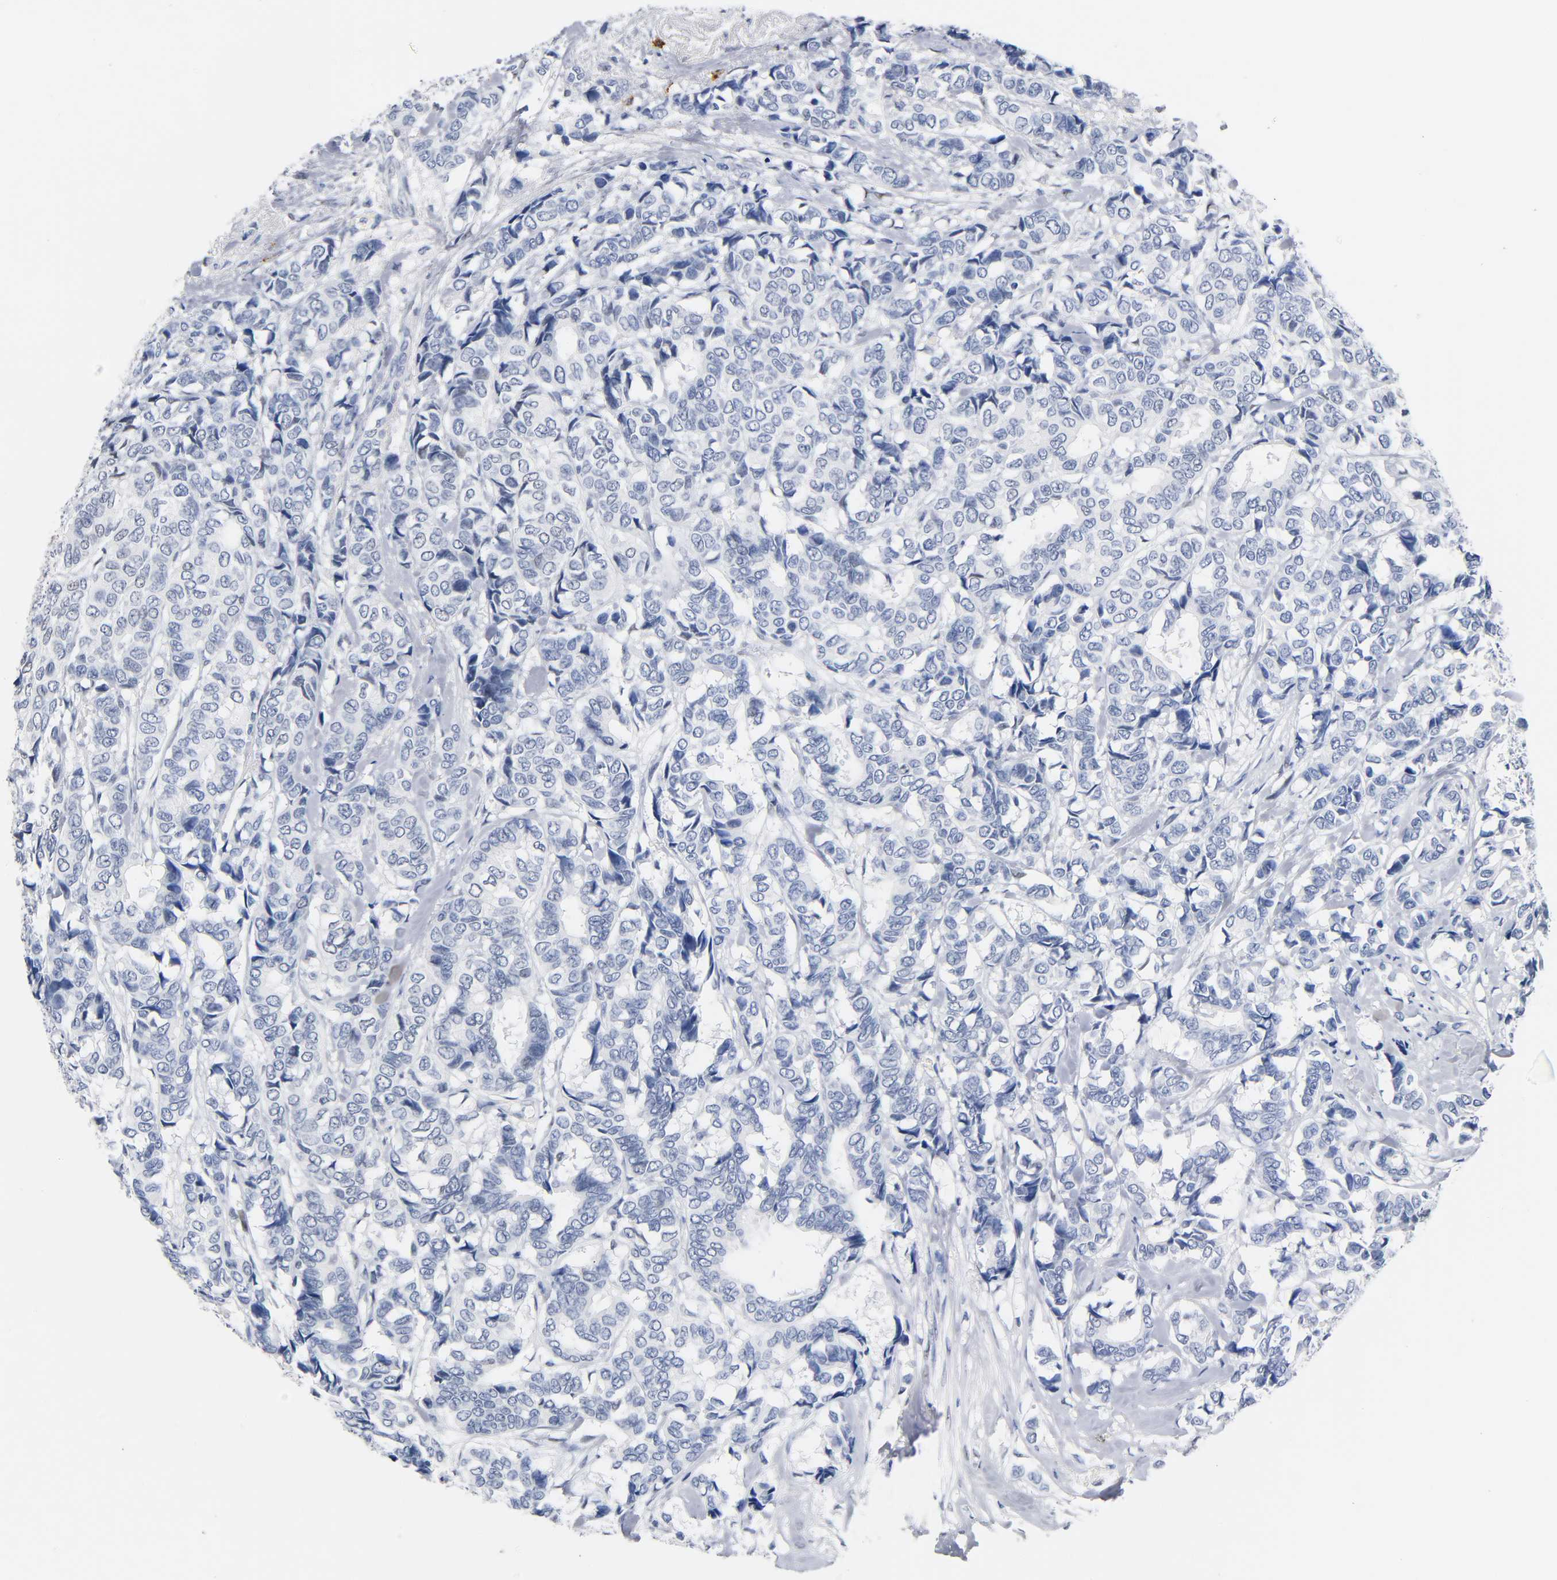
{"staining": {"intensity": "negative", "quantity": "none", "location": "none"}, "tissue": "breast cancer", "cell_type": "Tumor cells", "image_type": "cancer", "snomed": [{"axis": "morphology", "description": "Duct carcinoma"}, {"axis": "topography", "description": "Breast"}], "caption": "An immunohistochemistry (IHC) image of breast cancer is shown. There is no staining in tumor cells of breast cancer.", "gene": "NAB2", "patient": {"sex": "female", "age": 87}}